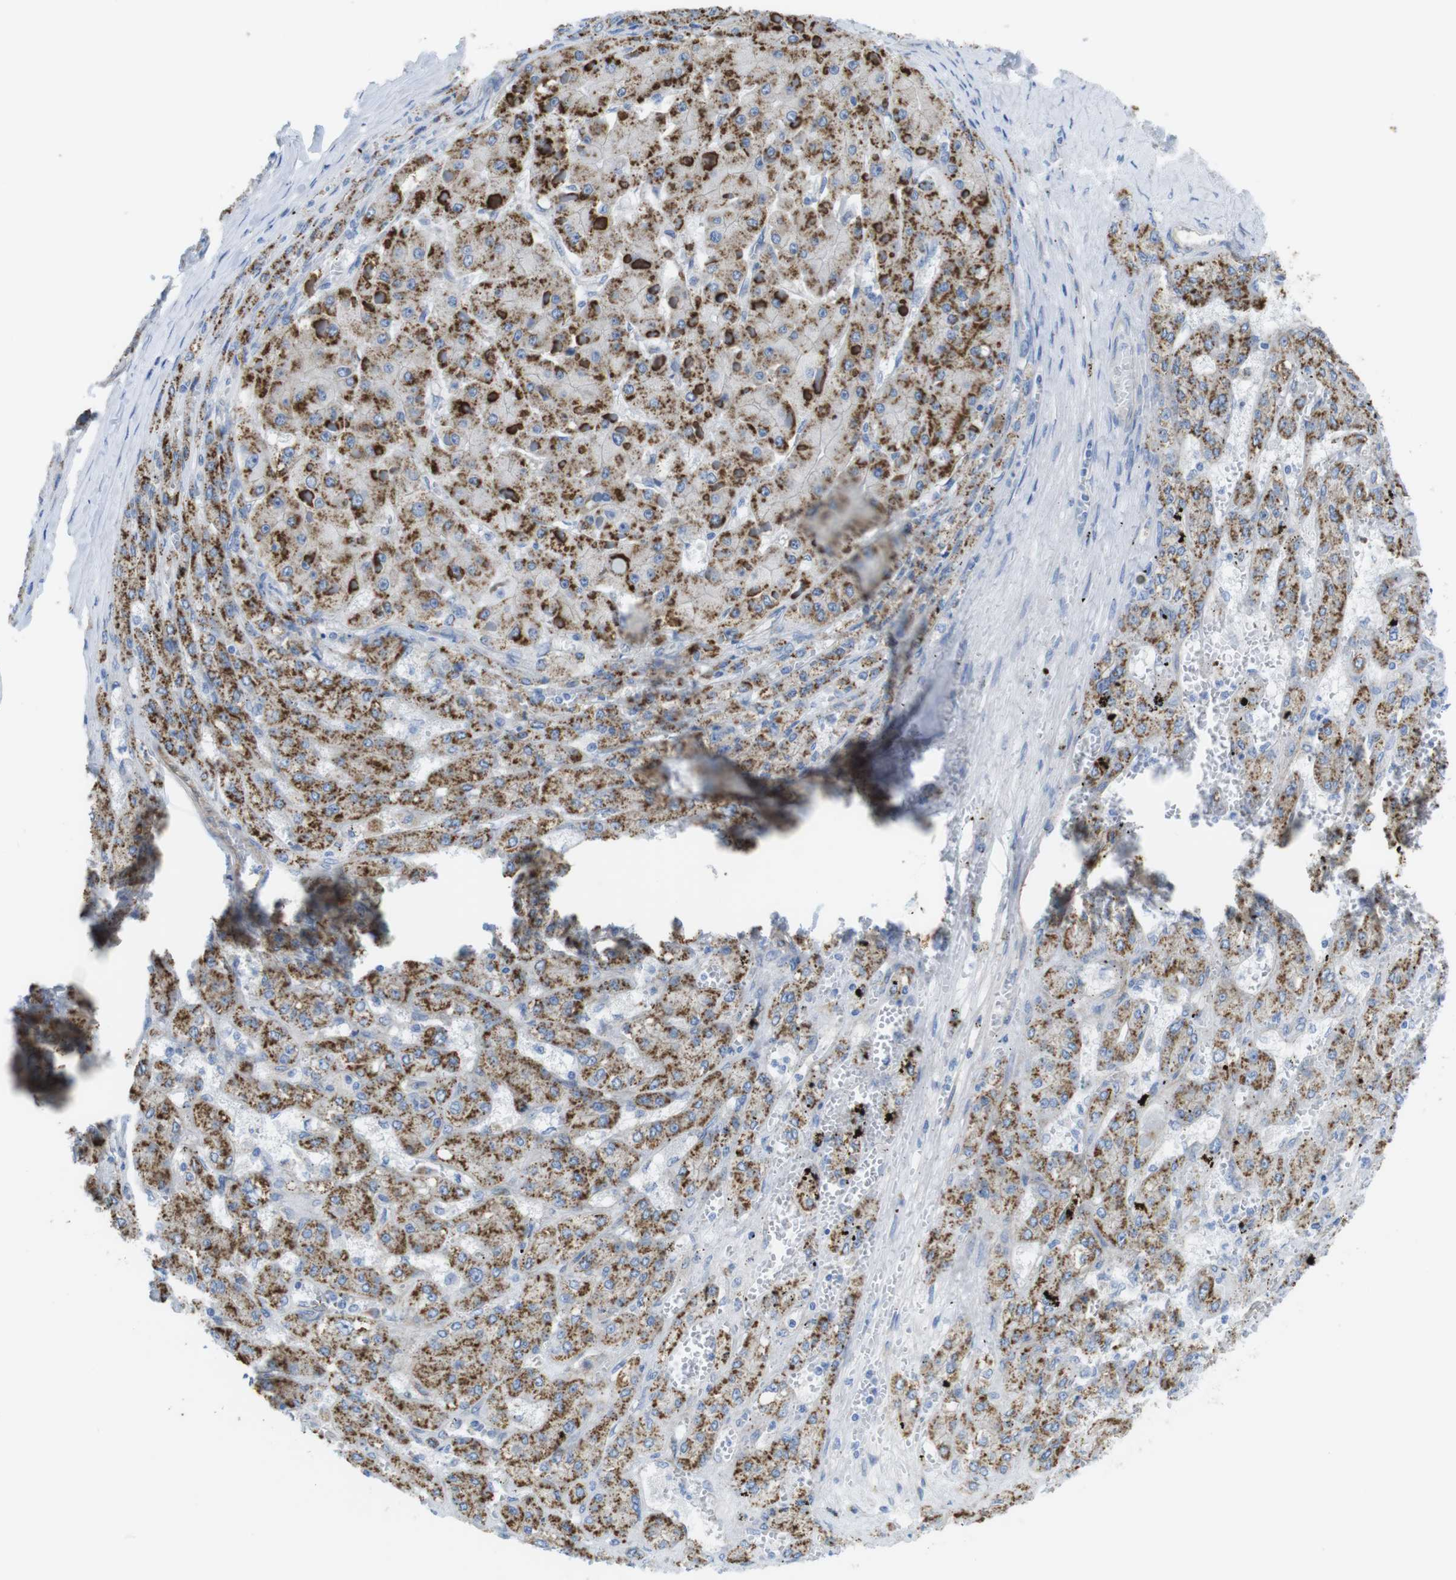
{"staining": {"intensity": "moderate", "quantity": "25%-75%", "location": "cytoplasmic/membranous"}, "tissue": "liver cancer", "cell_type": "Tumor cells", "image_type": "cancer", "snomed": [{"axis": "morphology", "description": "Carcinoma, Hepatocellular, NOS"}, {"axis": "topography", "description": "Liver"}], "caption": "Immunohistochemical staining of liver cancer shows medium levels of moderate cytoplasmic/membranous protein expression in approximately 25%-75% of tumor cells.", "gene": "CDH8", "patient": {"sex": "female", "age": 73}}